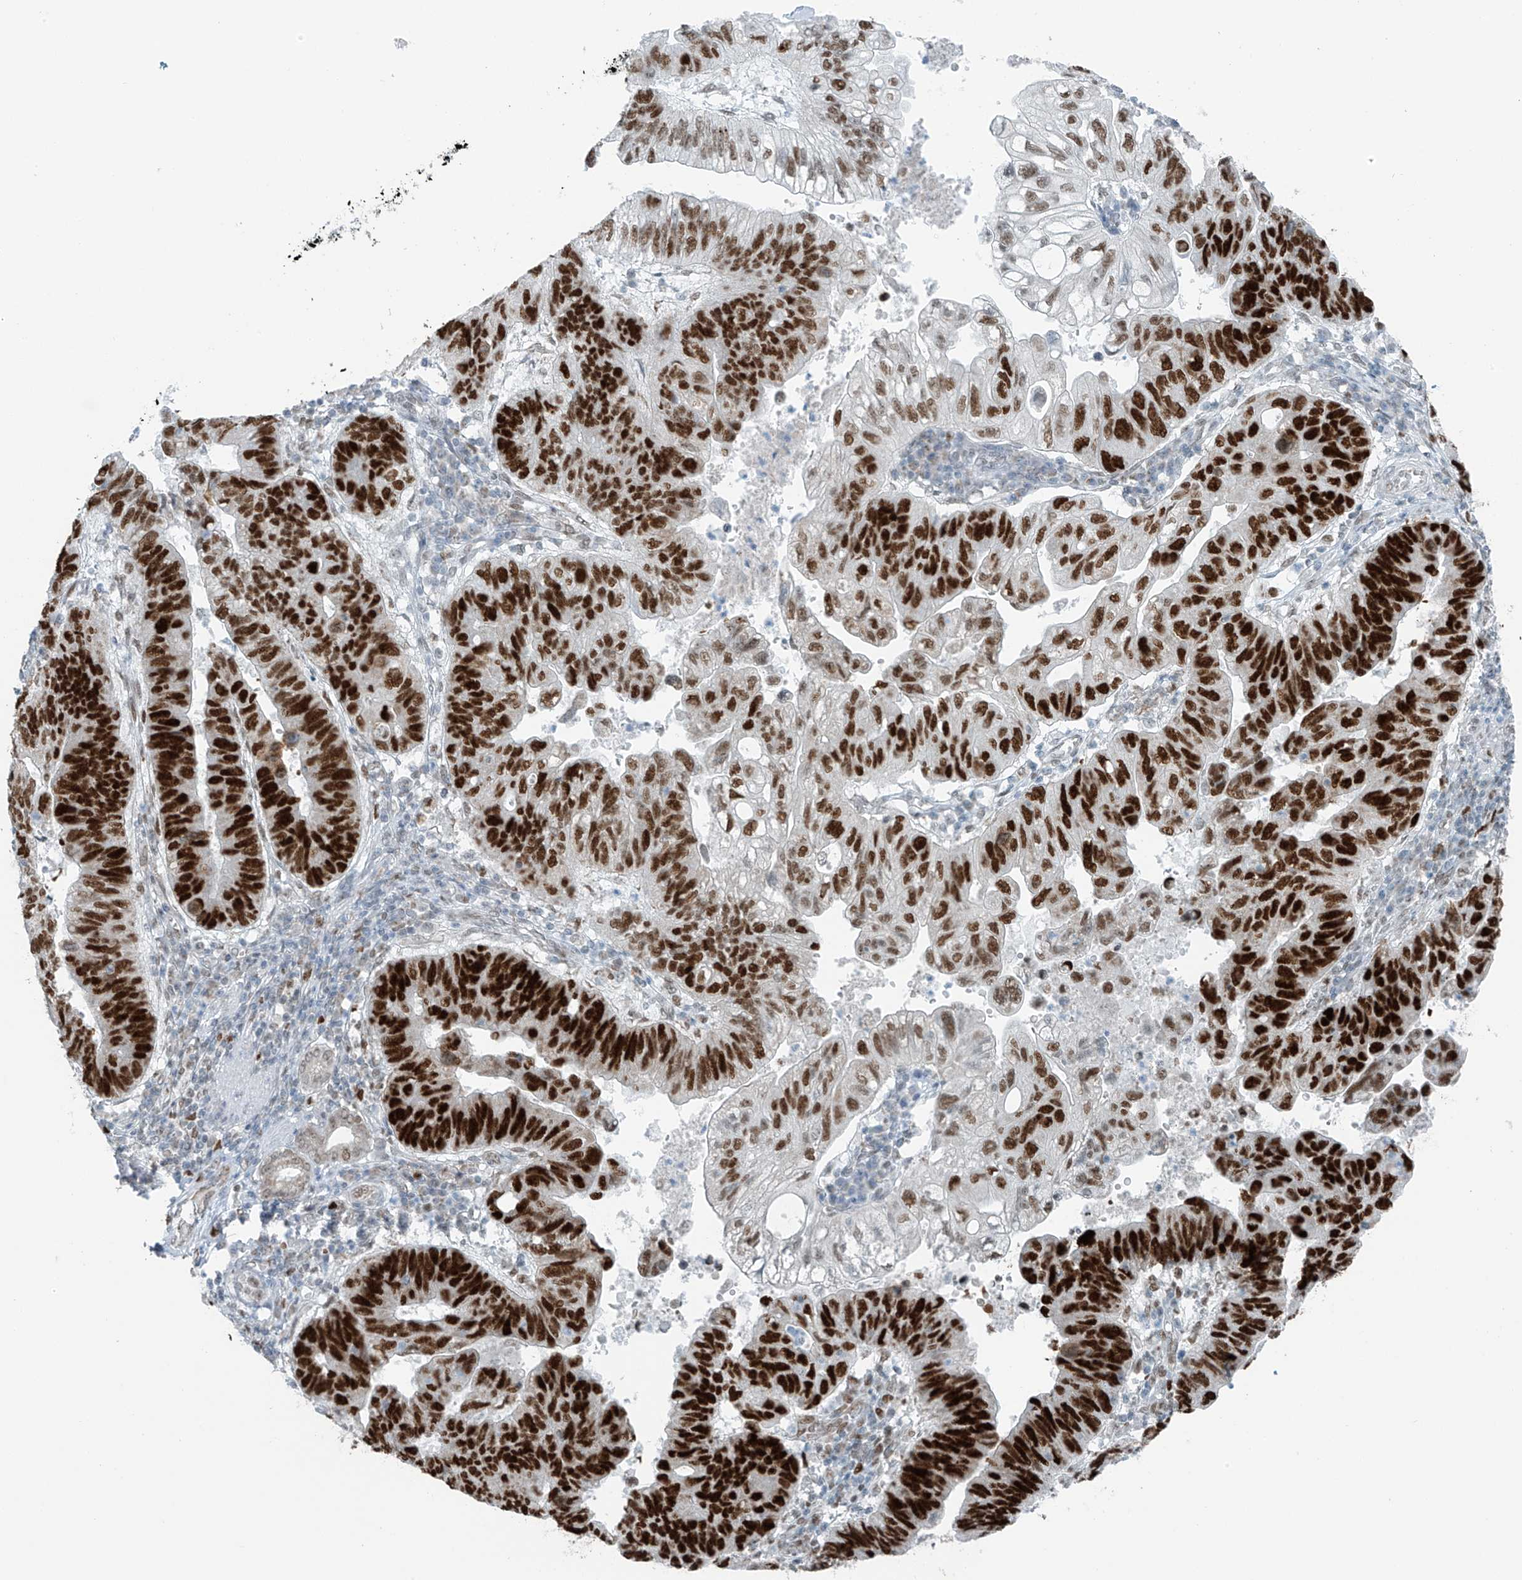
{"staining": {"intensity": "strong", "quantity": ">75%", "location": "nuclear"}, "tissue": "stomach cancer", "cell_type": "Tumor cells", "image_type": "cancer", "snomed": [{"axis": "morphology", "description": "Adenocarcinoma, NOS"}, {"axis": "topography", "description": "Stomach"}], "caption": "Immunohistochemical staining of adenocarcinoma (stomach) displays strong nuclear protein positivity in about >75% of tumor cells.", "gene": "WRNIP1", "patient": {"sex": "male", "age": 59}}